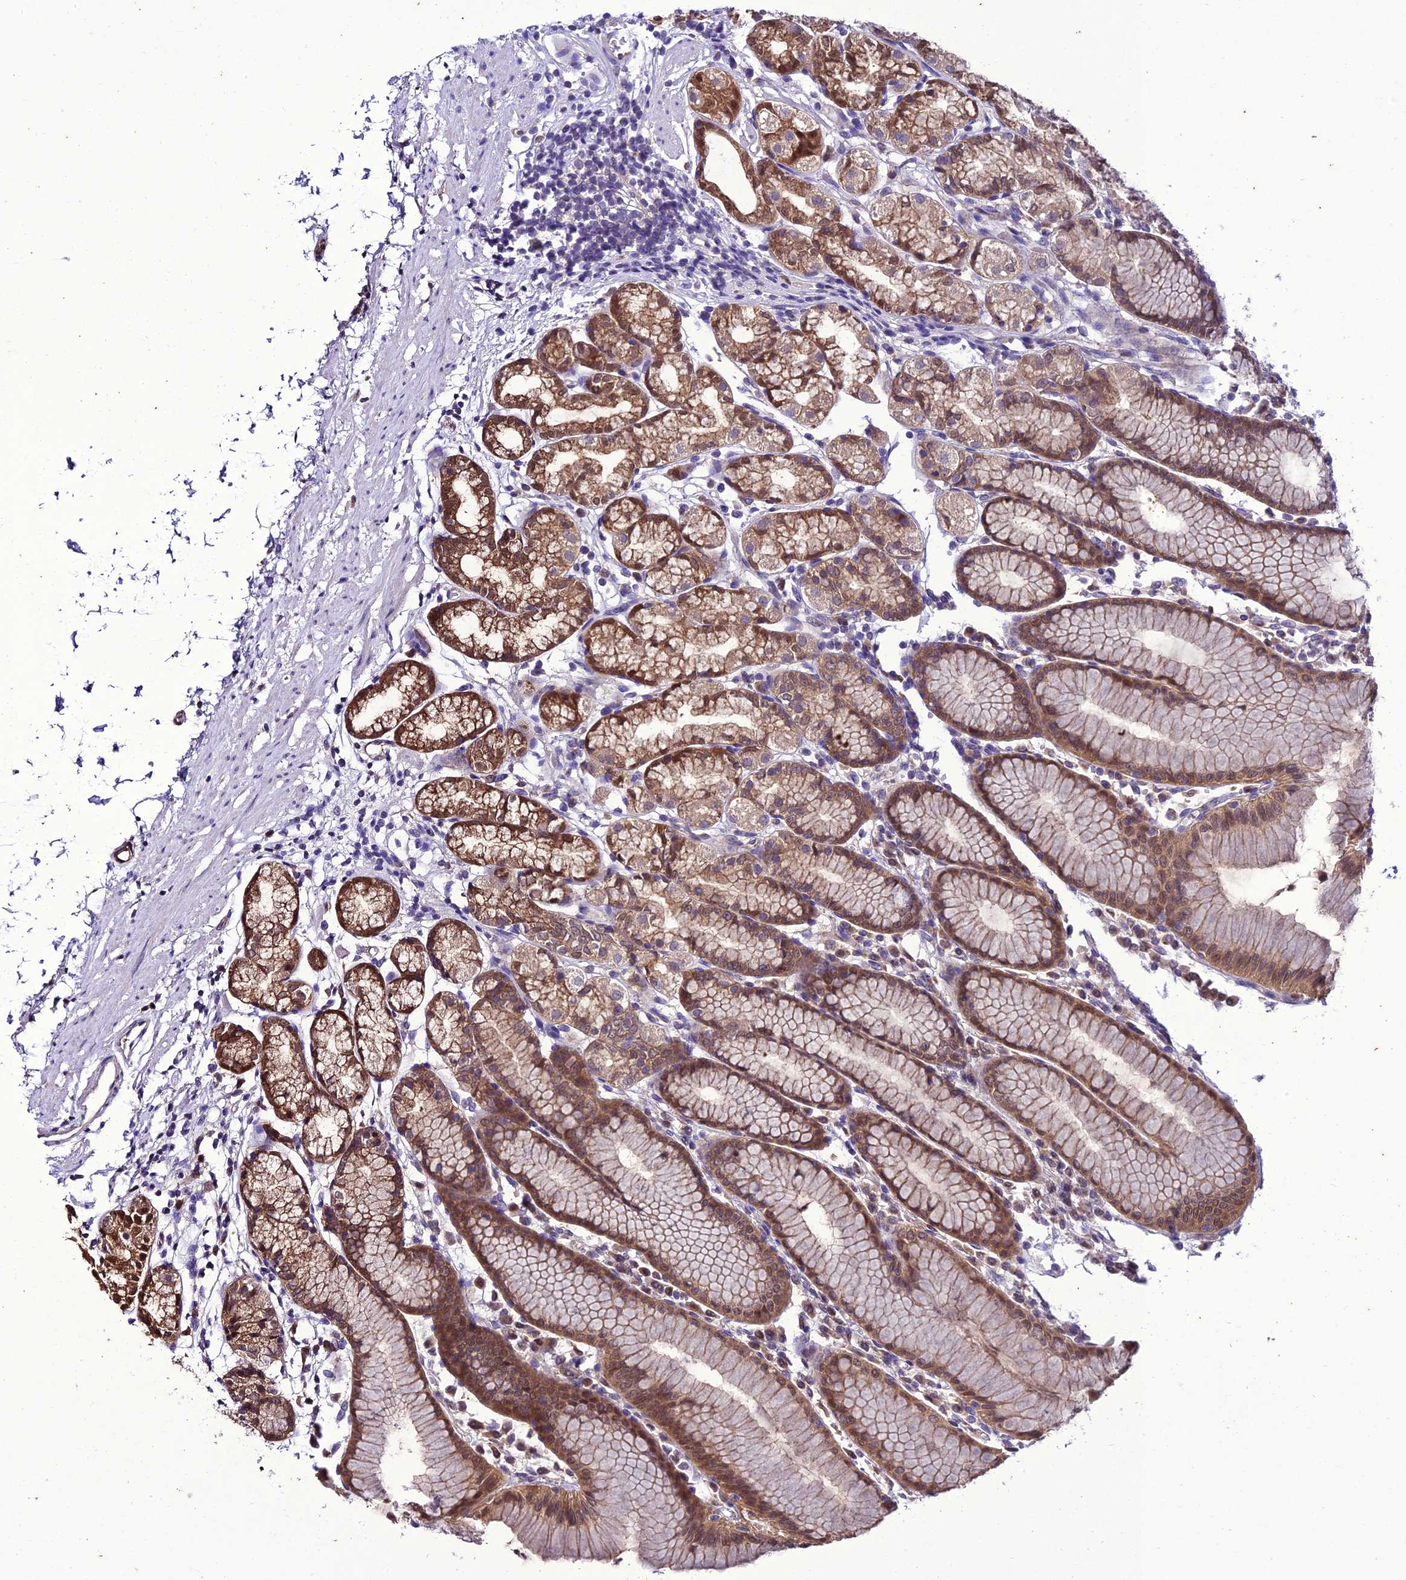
{"staining": {"intensity": "moderate", "quantity": ">75%", "location": "cytoplasmic/membranous"}, "tissue": "stomach", "cell_type": "Glandular cells", "image_type": "normal", "snomed": [{"axis": "morphology", "description": "Normal tissue, NOS"}, {"axis": "topography", "description": "Stomach"}], "caption": "Immunohistochemistry (IHC) photomicrograph of unremarkable stomach: human stomach stained using immunohistochemistry (IHC) reveals medium levels of moderate protein expression localized specifically in the cytoplasmic/membranous of glandular cells, appearing as a cytoplasmic/membranous brown color.", "gene": "BORCS6", "patient": {"sex": "female", "age": 57}}